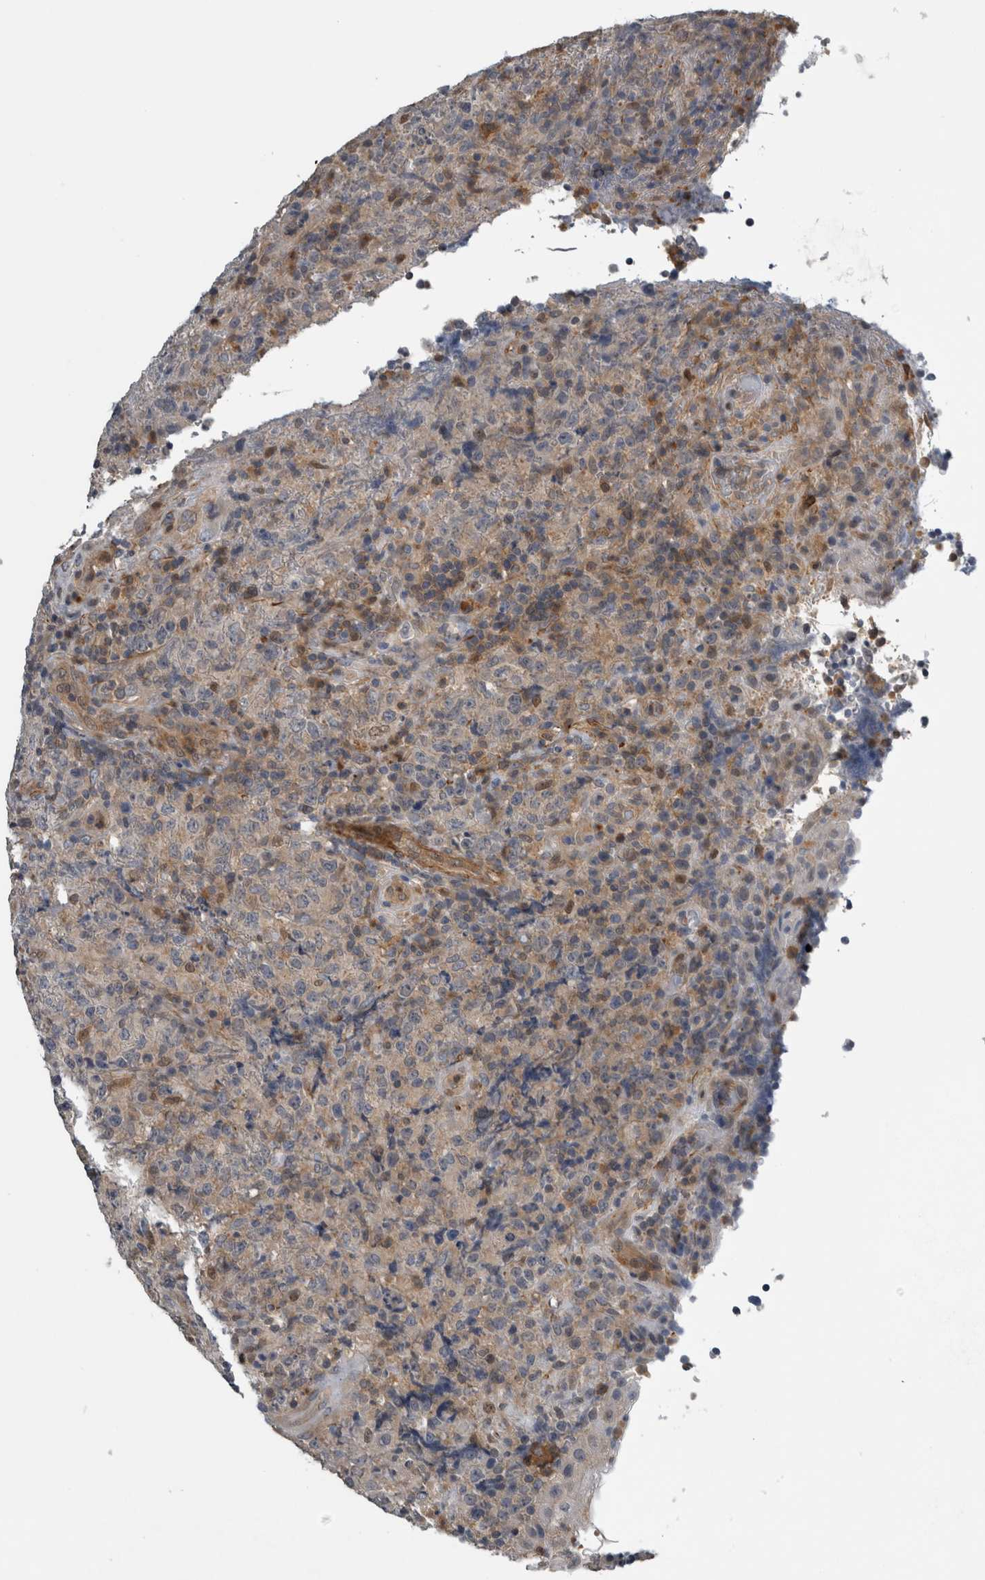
{"staining": {"intensity": "negative", "quantity": "none", "location": "none"}, "tissue": "lymphoma", "cell_type": "Tumor cells", "image_type": "cancer", "snomed": [{"axis": "morphology", "description": "Malignant lymphoma, non-Hodgkin's type, High grade"}, {"axis": "topography", "description": "Tonsil"}], "caption": "Tumor cells are negative for brown protein staining in malignant lymphoma, non-Hodgkin's type (high-grade). The staining was performed using DAB (3,3'-diaminobenzidine) to visualize the protein expression in brown, while the nuclei were stained in blue with hematoxylin (Magnification: 20x).", "gene": "NAPRT", "patient": {"sex": "female", "age": 36}}